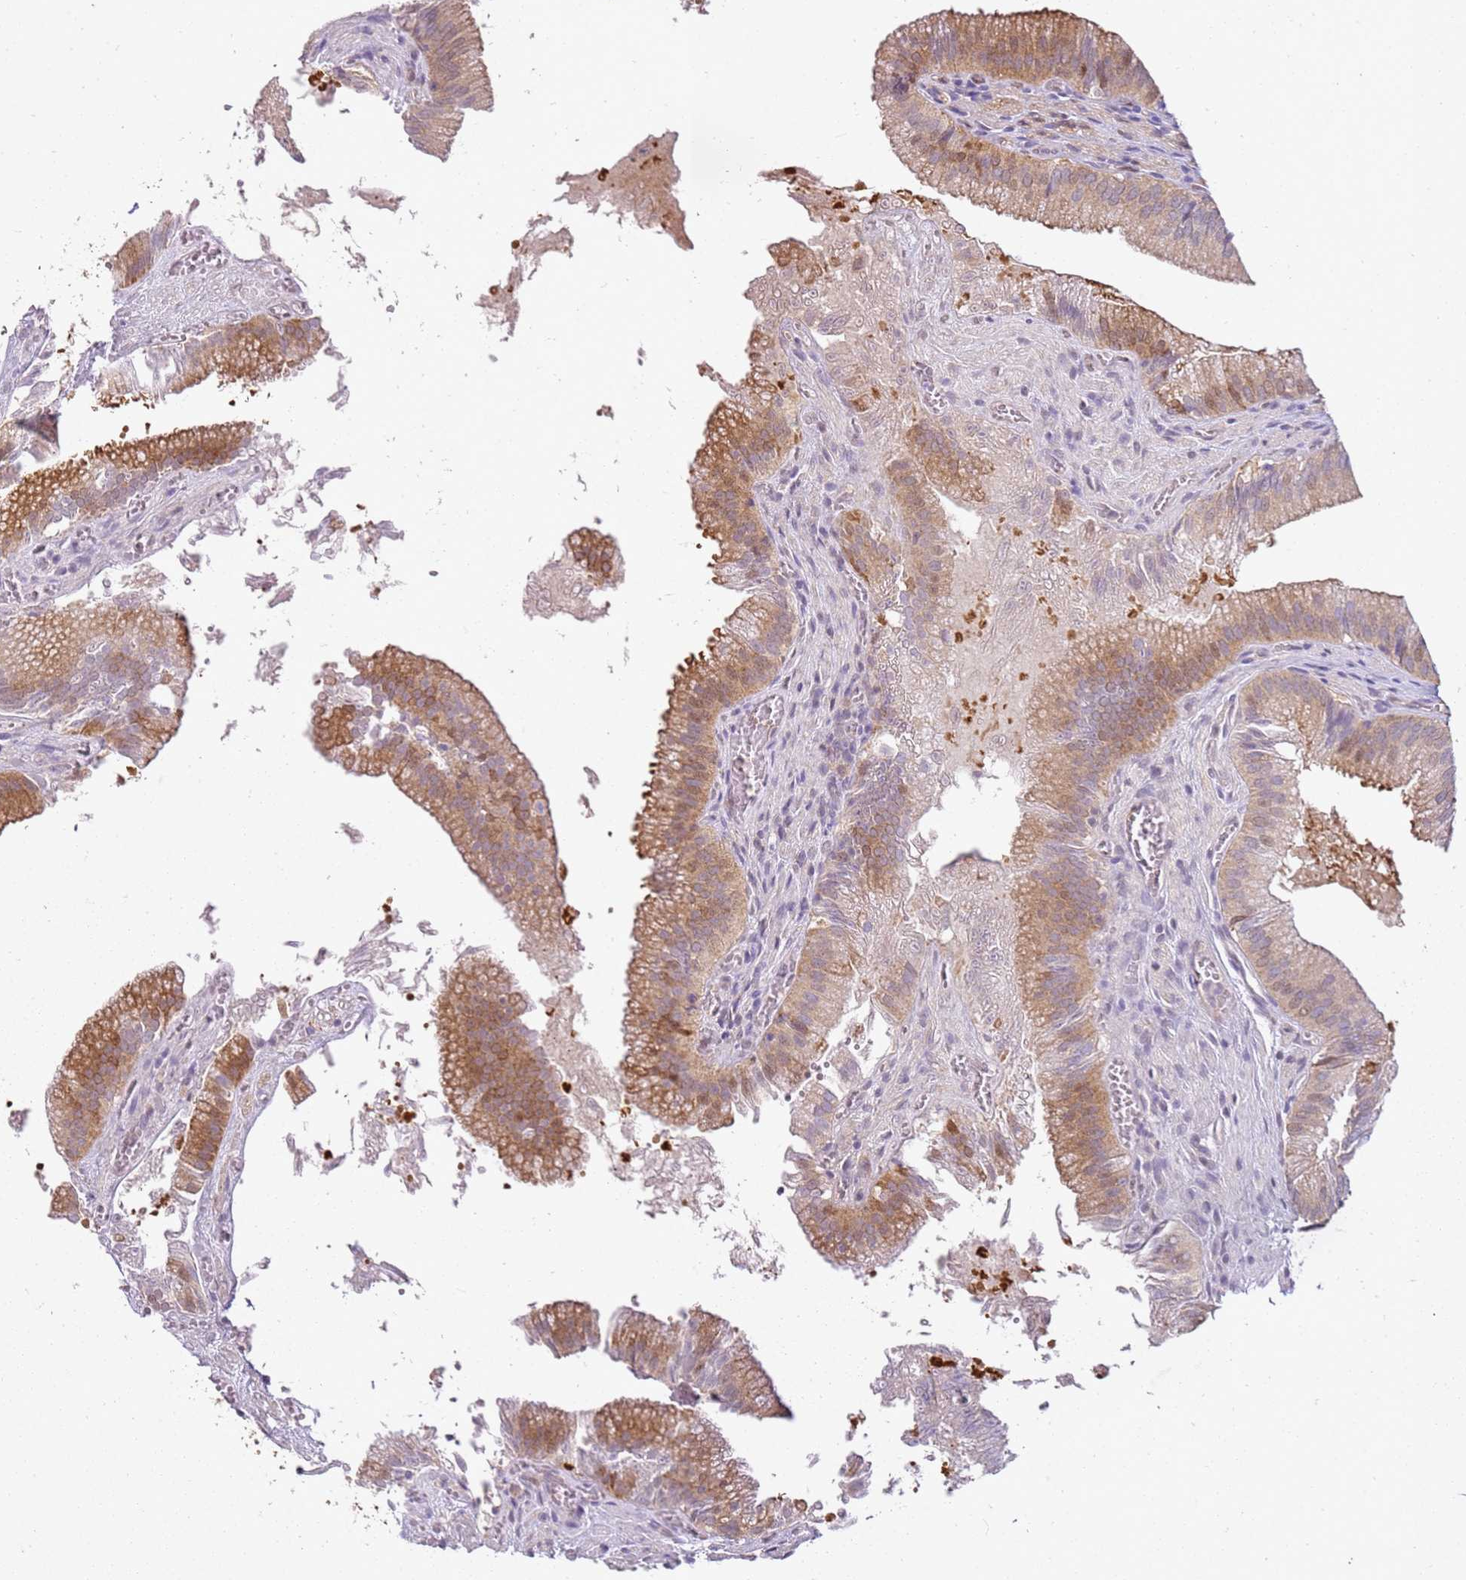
{"staining": {"intensity": "moderate", "quantity": ">75%", "location": "cytoplasmic/membranous"}, "tissue": "gallbladder", "cell_type": "Glandular cells", "image_type": "normal", "snomed": [{"axis": "morphology", "description": "Normal tissue, NOS"}, {"axis": "topography", "description": "Gallbladder"}, {"axis": "topography", "description": "Peripheral nerve tissue"}], "caption": "Brown immunohistochemical staining in normal gallbladder shows moderate cytoplasmic/membranous expression in approximately >75% of glandular cells.", "gene": "YWHAE", "patient": {"sex": "male", "age": 17}}